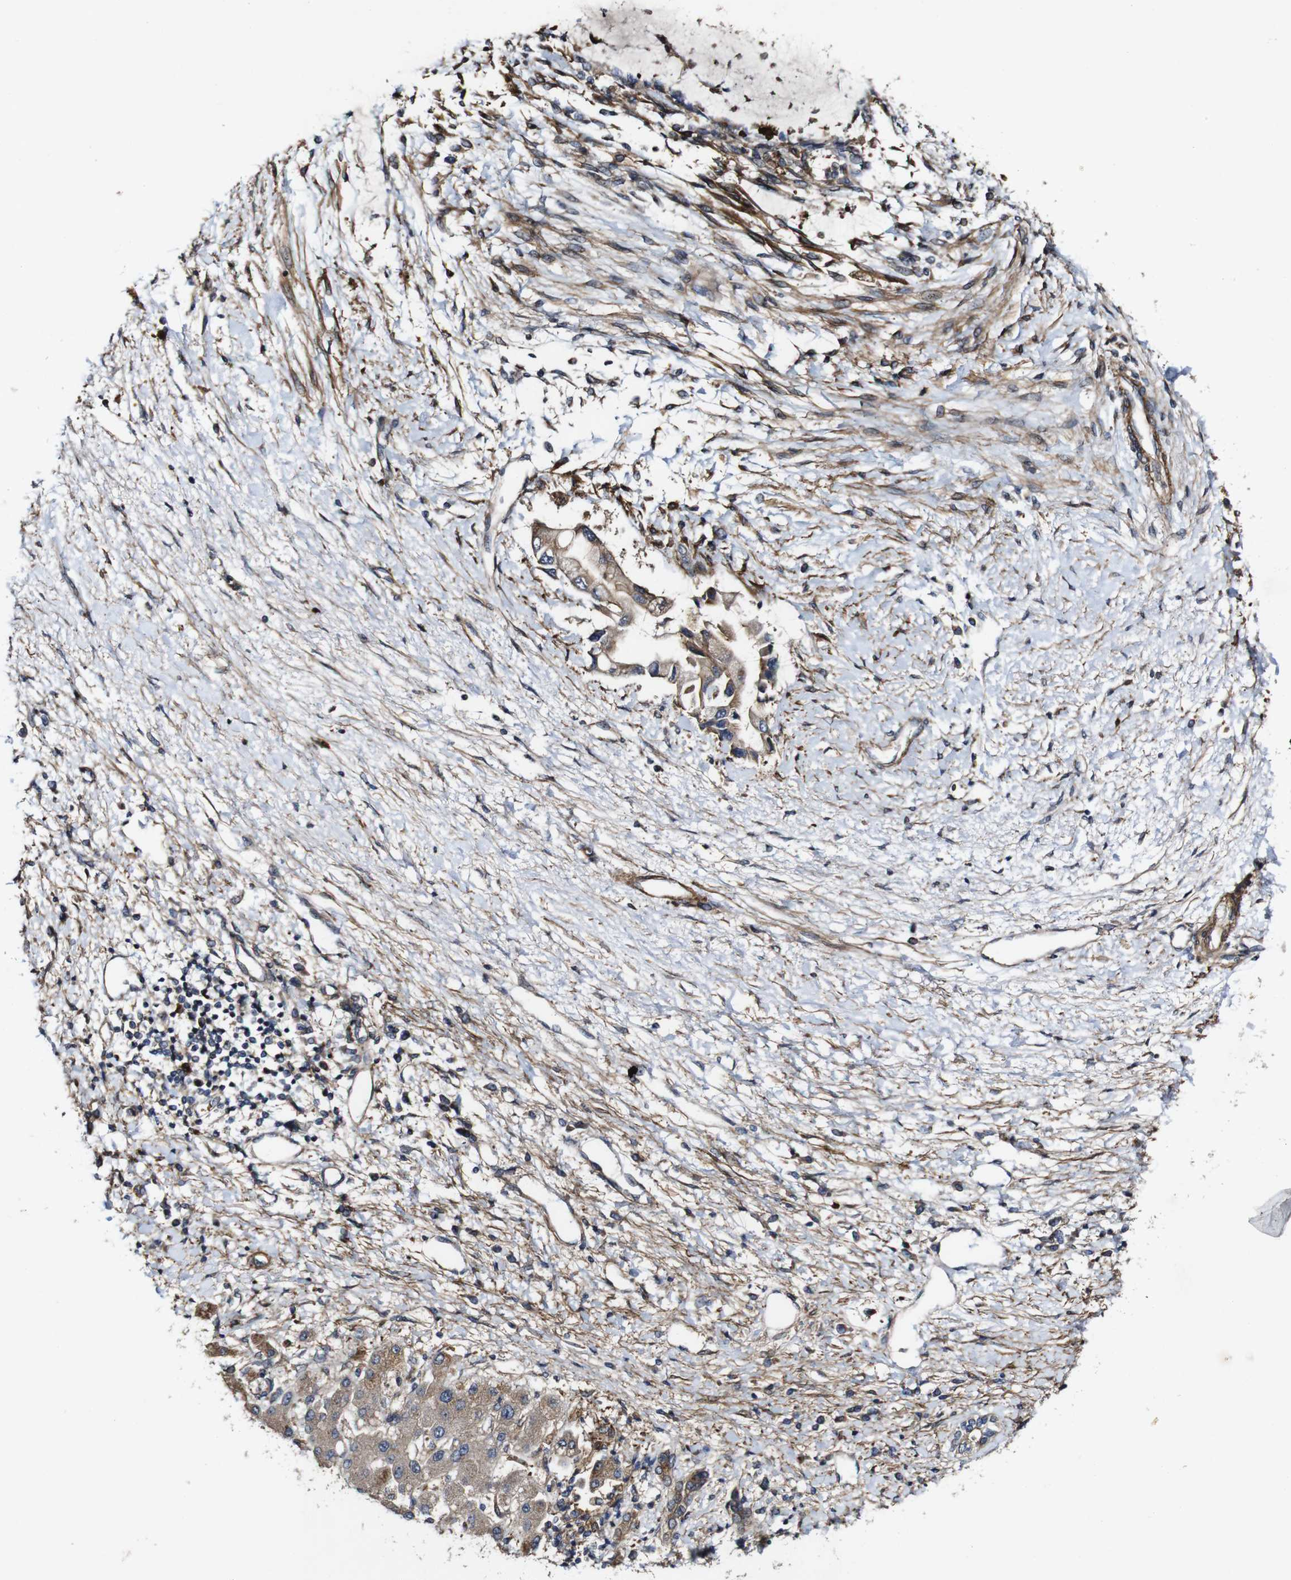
{"staining": {"intensity": "weak", "quantity": ">75%", "location": "cytoplasmic/membranous"}, "tissue": "liver cancer", "cell_type": "Tumor cells", "image_type": "cancer", "snomed": [{"axis": "morphology", "description": "Cholangiocarcinoma"}, {"axis": "topography", "description": "Liver"}], "caption": "IHC of liver cancer shows low levels of weak cytoplasmic/membranous staining in approximately >75% of tumor cells.", "gene": "GSDME", "patient": {"sex": "male", "age": 50}}